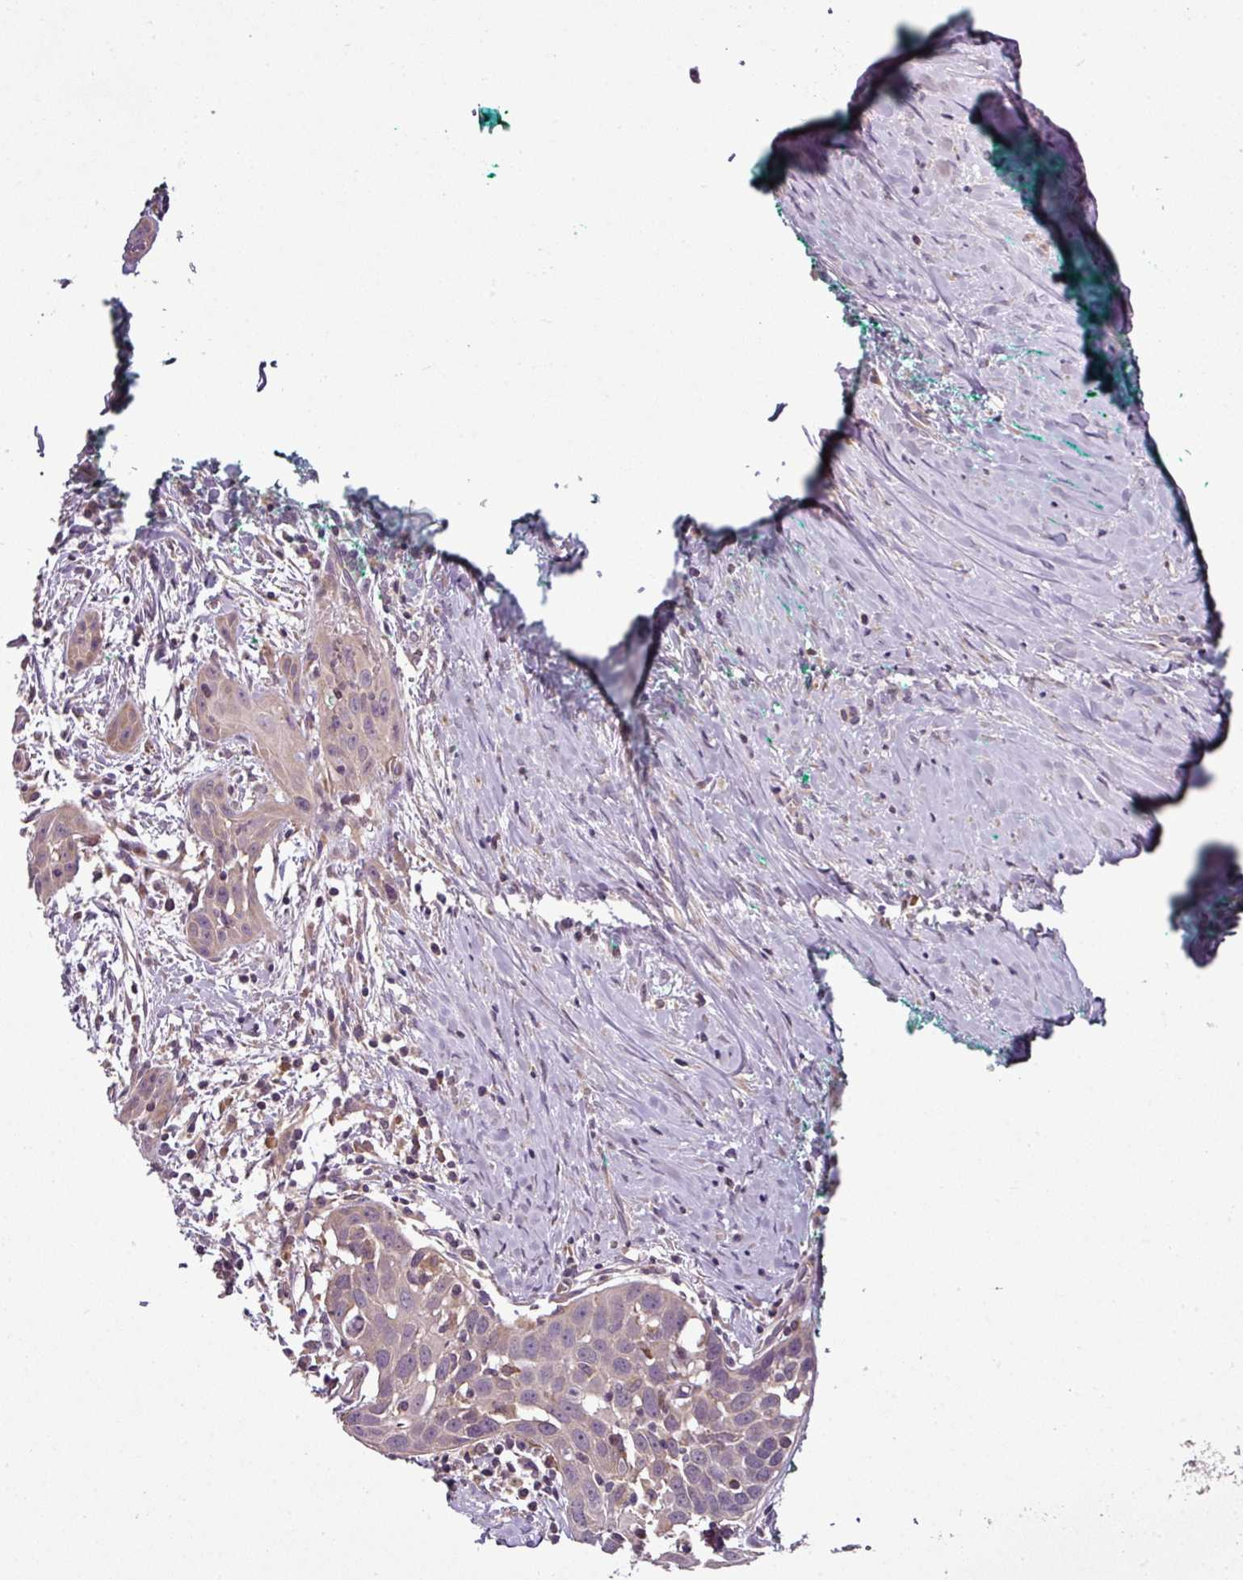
{"staining": {"intensity": "weak", "quantity": "<25%", "location": "cytoplasmic/membranous"}, "tissue": "head and neck cancer", "cell_type": "Tumor cells", "image_type": "cancer", "snomed": [{"axis": "morphology", "description": "Squamous cell carcinoma, NOS"}, {"axis": "topography", "description": "Oral tissue"}, {"axis": "topography", "description": "Head-Neck"}], "caption": "Immunohistochemistry (IHC) of head and neck cancer displays no expression in tumor cells. (DAB (3,3'-diaminobenzidine) IHC, high magnification).", "gene": "SPCS3", "patient": {"sex": "female", "age": 50}}